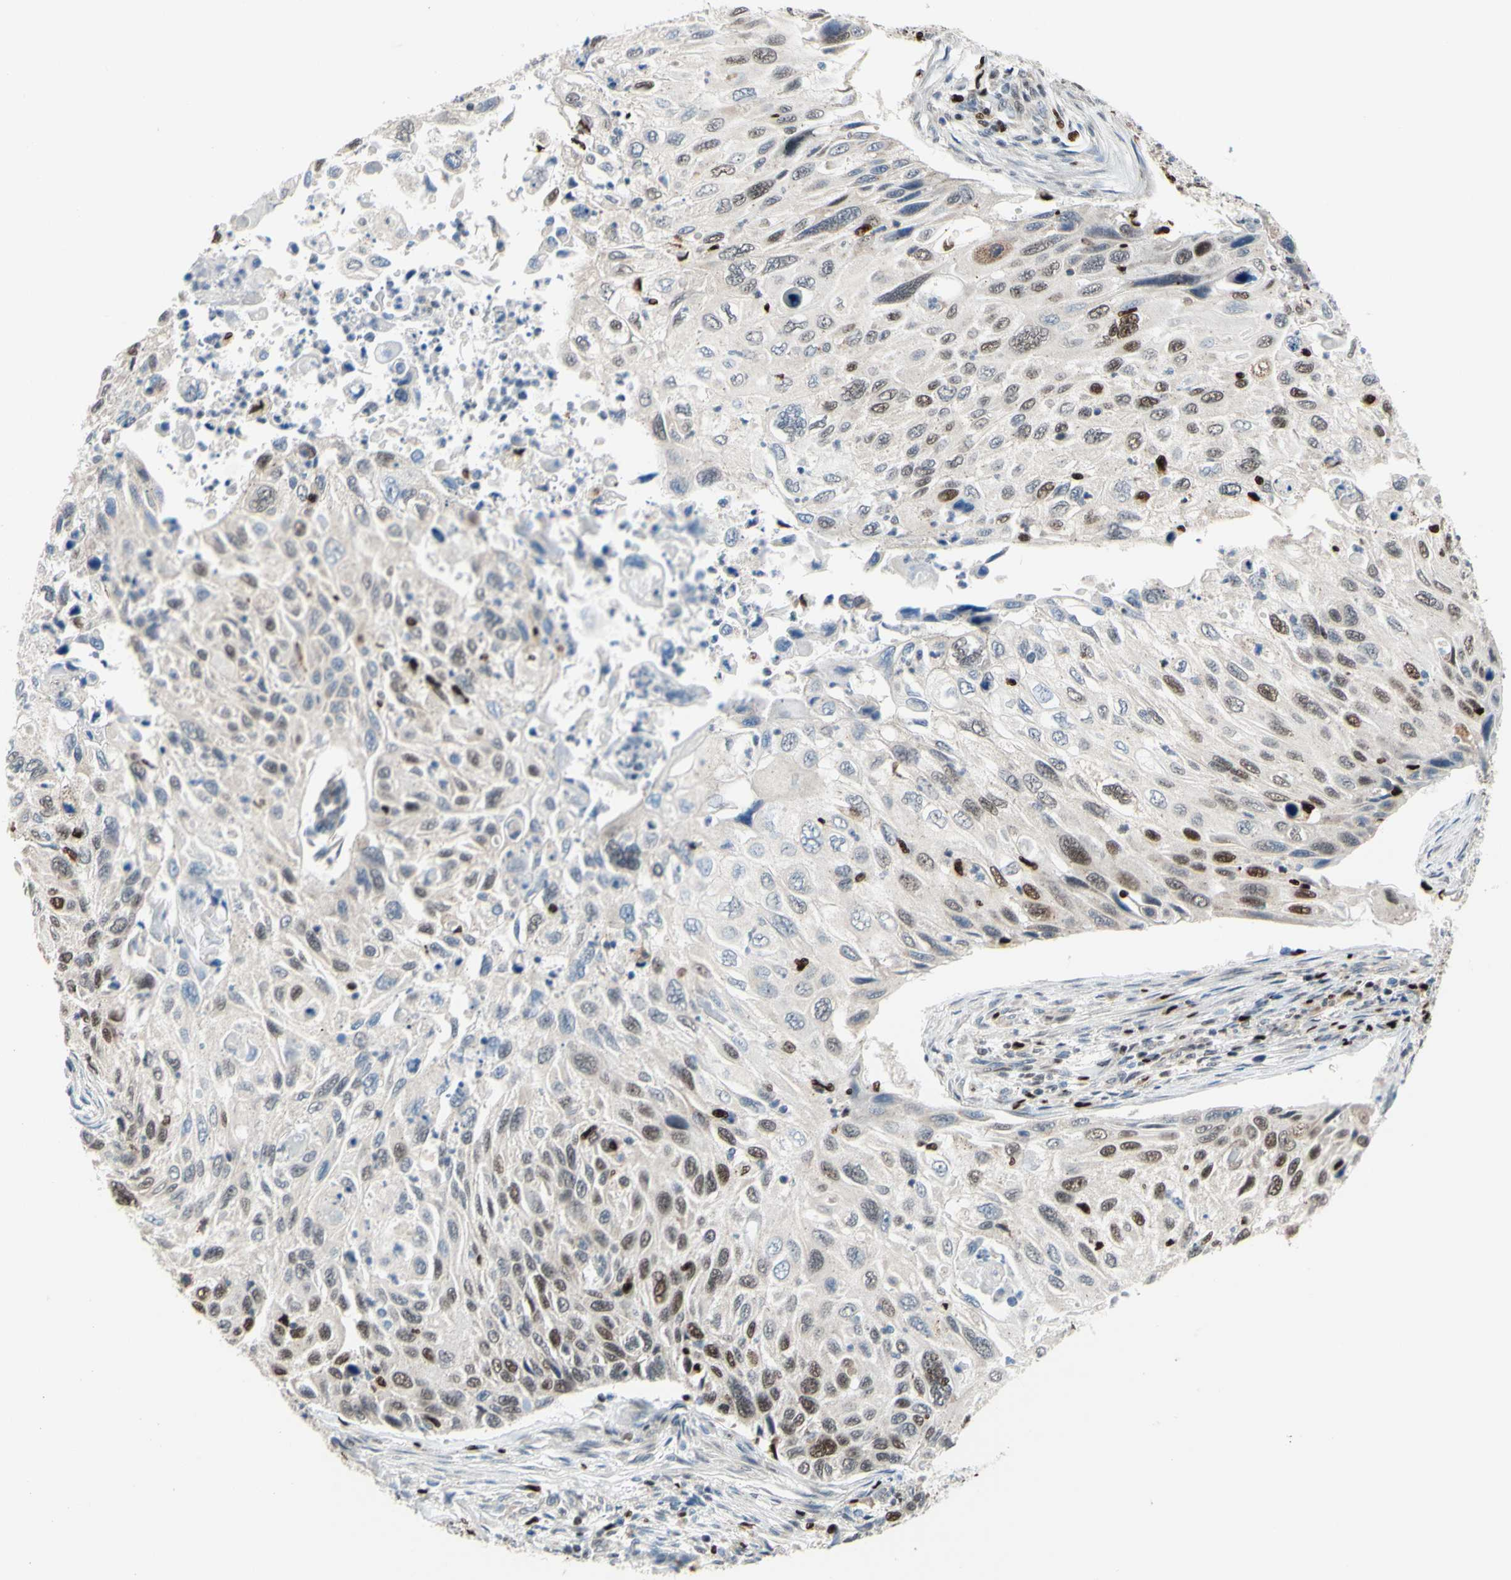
{"staining": {"intensity": "moderate", "quantity": "25%-75%", "location": "nuclear"}, "tissue": "cervical cancer", "cell_type": "Tumor cells", "image_type": "cancer", "snomed": [{"axis": "morphology", "description": "Squamous cell carcinoma, NOS"}, {"axis": "topography", "description": "Cervix"}], "caption": "Cervical squamous cell carcinoma was stained to show a protein in brown. There is medium levels of moderate nuclear expression in about 25%-75% of tumor cells.", "gene": "EED", "patient": {"sex": "female", "age": 70}}